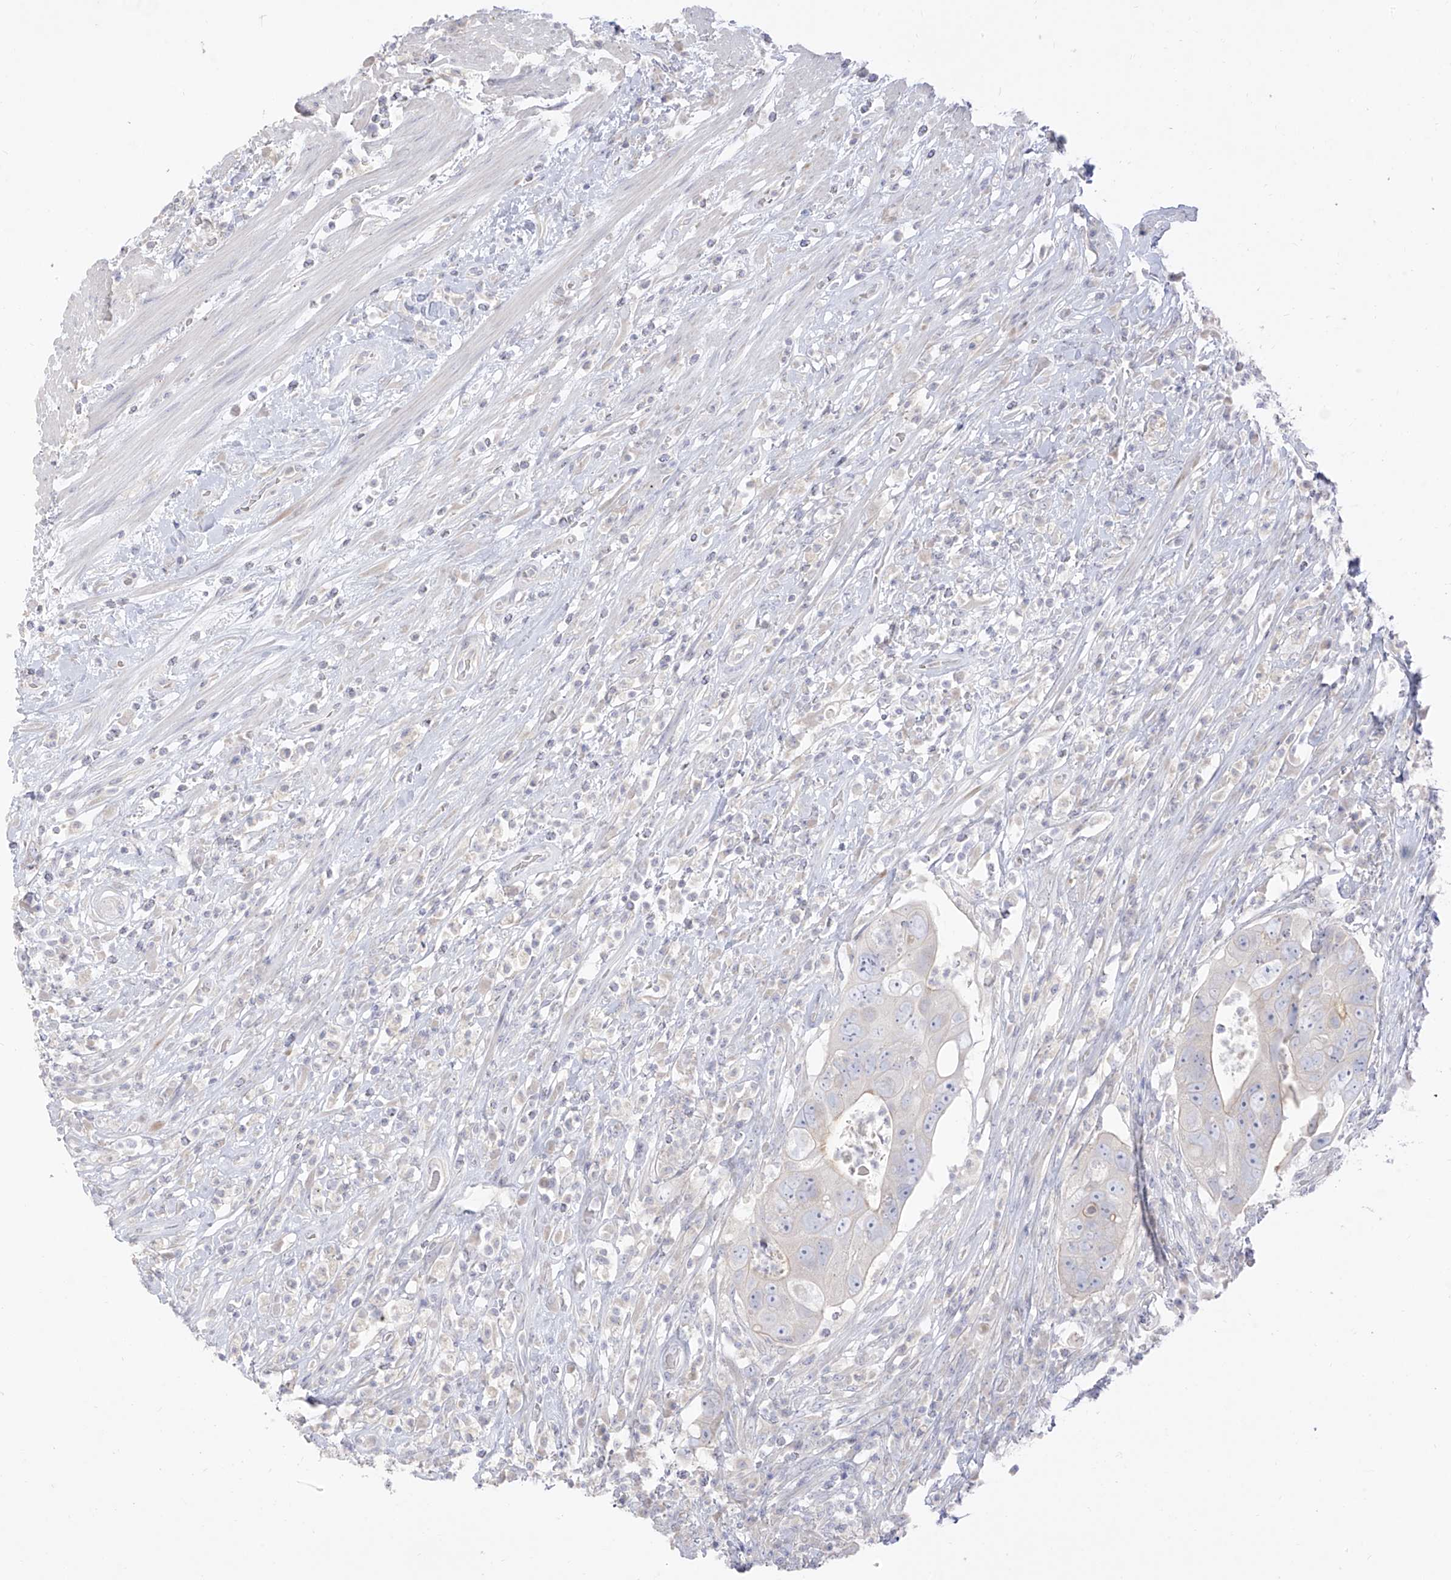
{"staining": {"intensity": "weak", "quantity": "<25%", "location": "cytoplasmic/membranous"}, "tissue": "colorectal cancer", "cell_type": "Tumor cells", "image_type": "cancer", "snomed": [{"axis": "morphology", "description": "Adenocarcinoma, NOS"}, {"axis": "topography", "description": "Rectum"}], "caption": "Adenocarcinoma (colorectal) stained for a protein using IHC exhibits no staining tumor cells.", "gene": "ARHGEF40", "patient": {"sex": "male", "age": 59}}